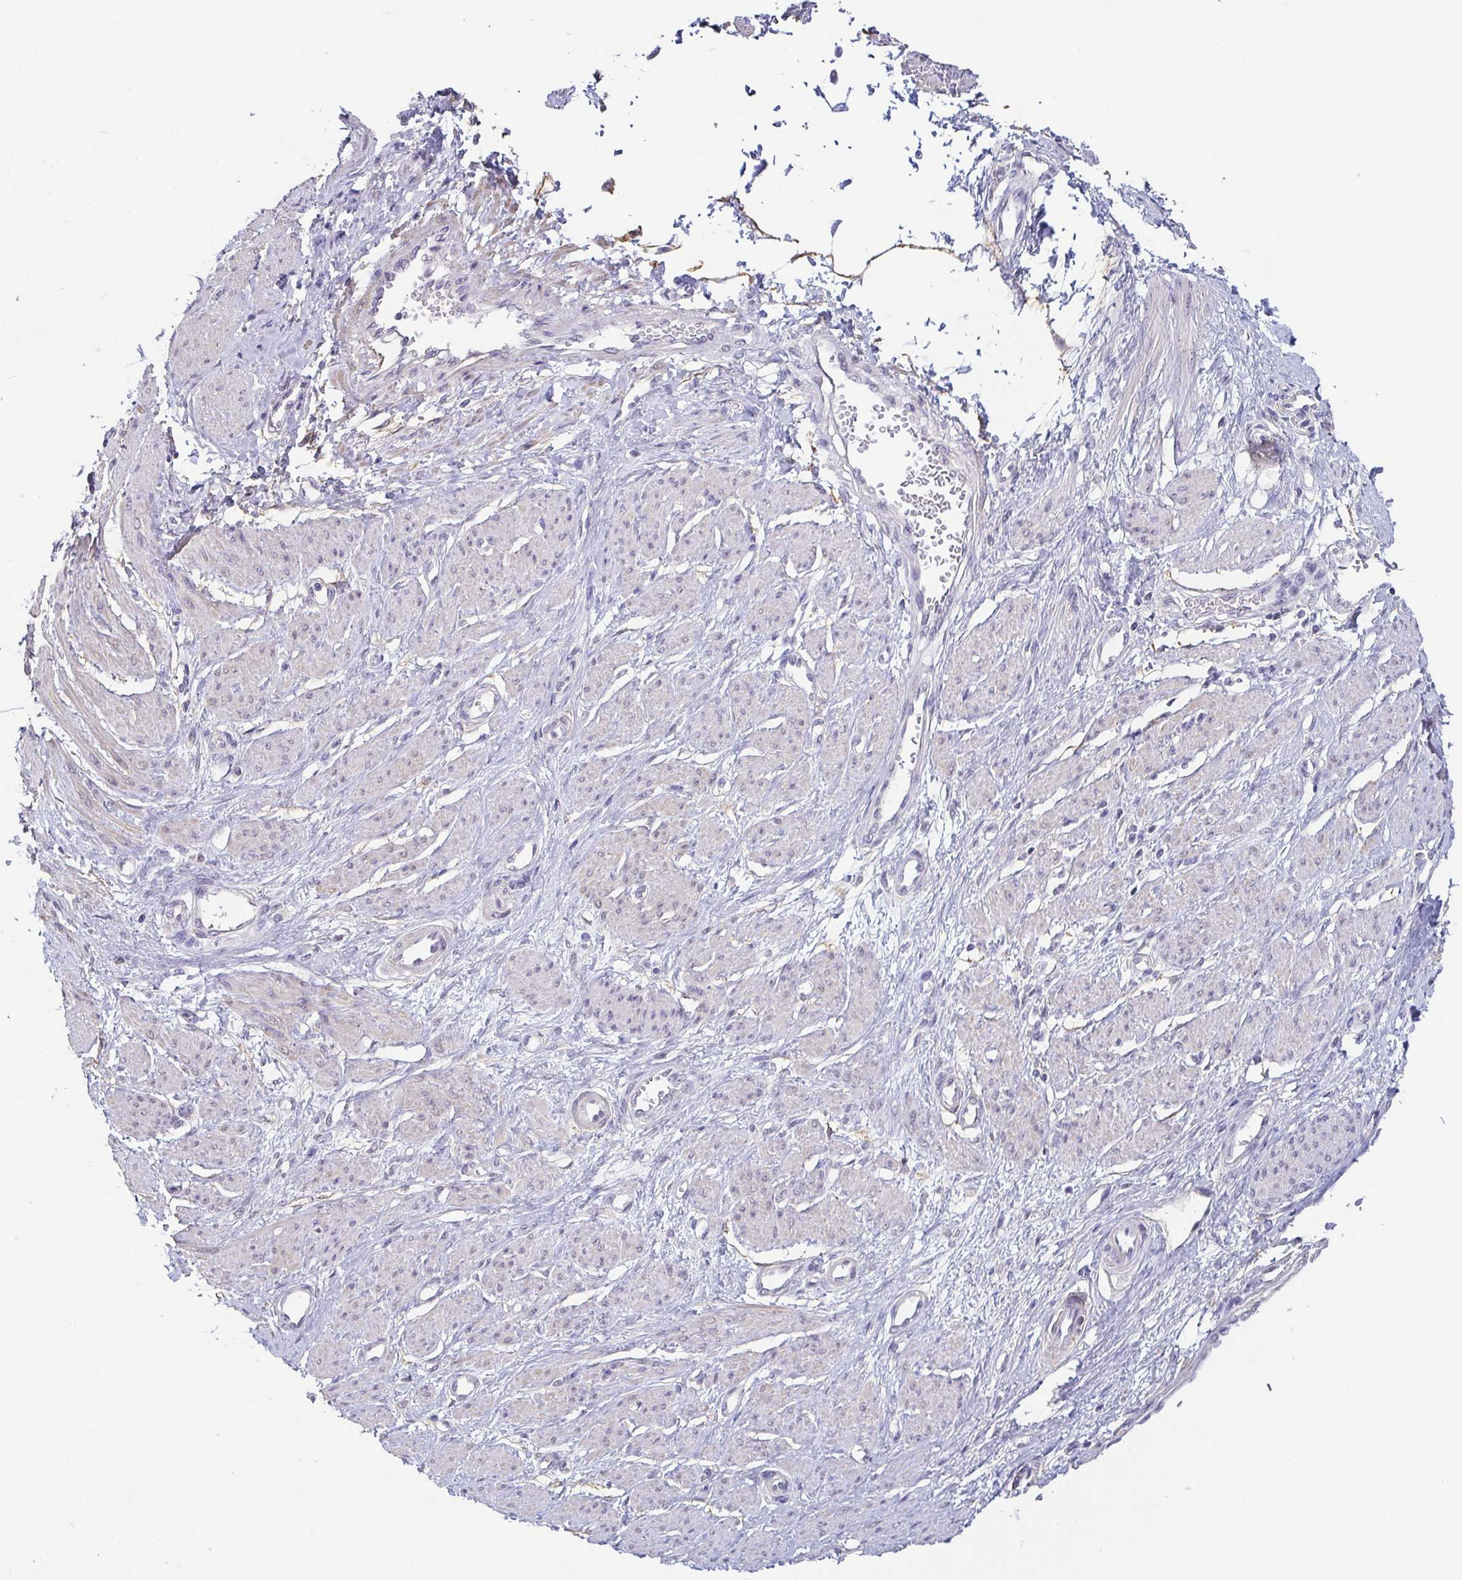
{"staining": {"intensity": "negative", "quantity": "none", "location": "none"}, "tissue": "smooth muscle", "cell_type": "Smooth muscle cells", "image_type": "normal", "snomed": [{"axis": "morphology", "description": "Normal tissue, NOS"}, {"axis": "topography", "description": "Smooth muscle"}, {"axis": "topography", "description": "Uterus"}], "caption": "Photomicrograph shows no significant protein expression in smooth muscle cells of benign smooth muscle.", "gene": "NEFH", "patient": {"sex": "female", "age": 39}}